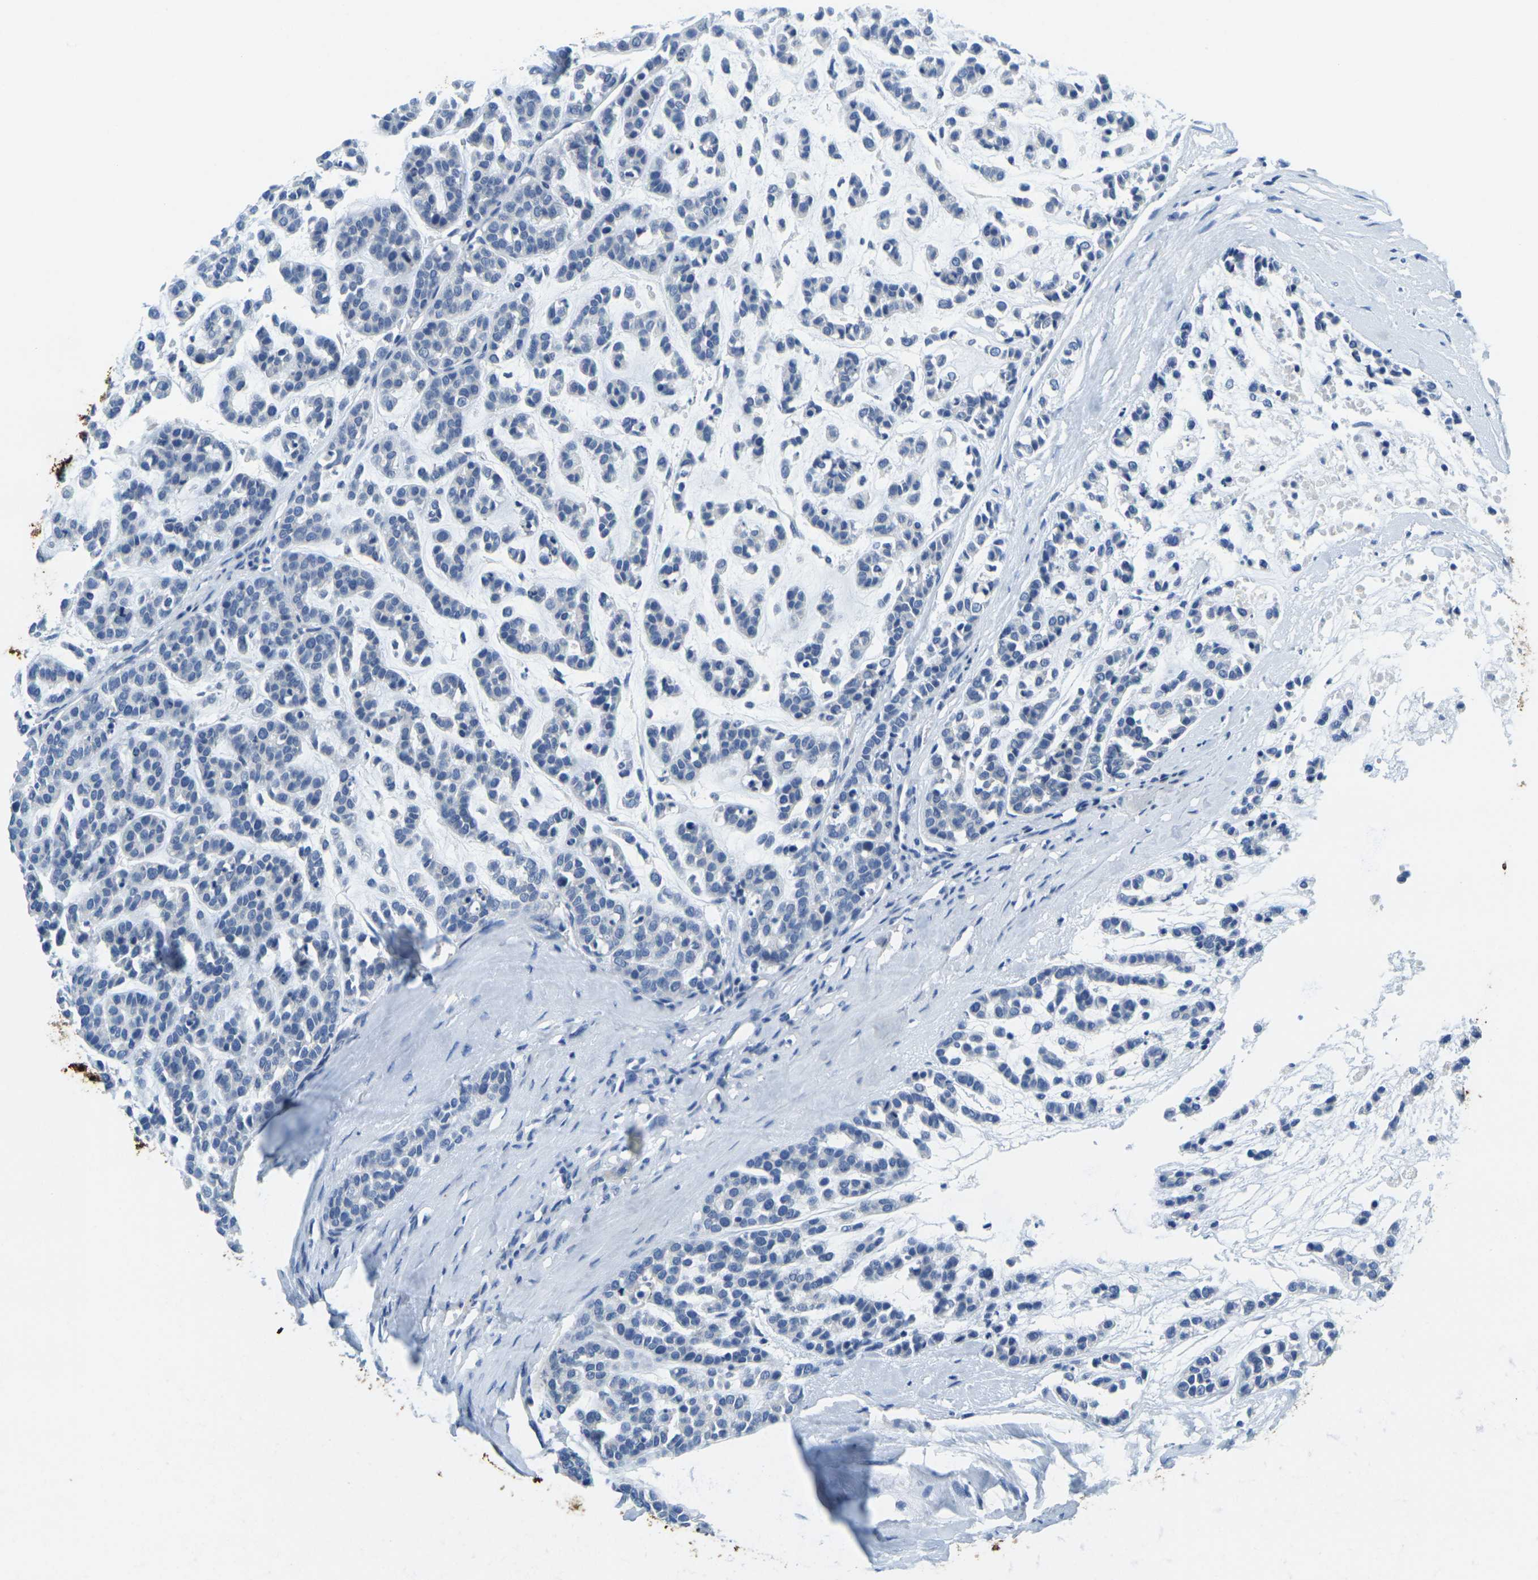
{"staining": {"intensity": "negative", "quantity": "none", "location": "none"}, "tissue": "head and neck cancer", "cell_type": "Tumor cells", "image_type": "cancer", "snomed": [{"axis": "morphology", "description": "Adenocarcinoma, NOS"}, {"axis": "morphology", "description": "Adenoma, NOS"}, {"axis": "topography", "description": "Head-Neck"}], "caption": "An image of head and neck cancer (adenoma) stained for a protein exhibits no brown staining in tumor cells.", "gene": "GPR15", "patient": {"sex": "female", "age": 55}}